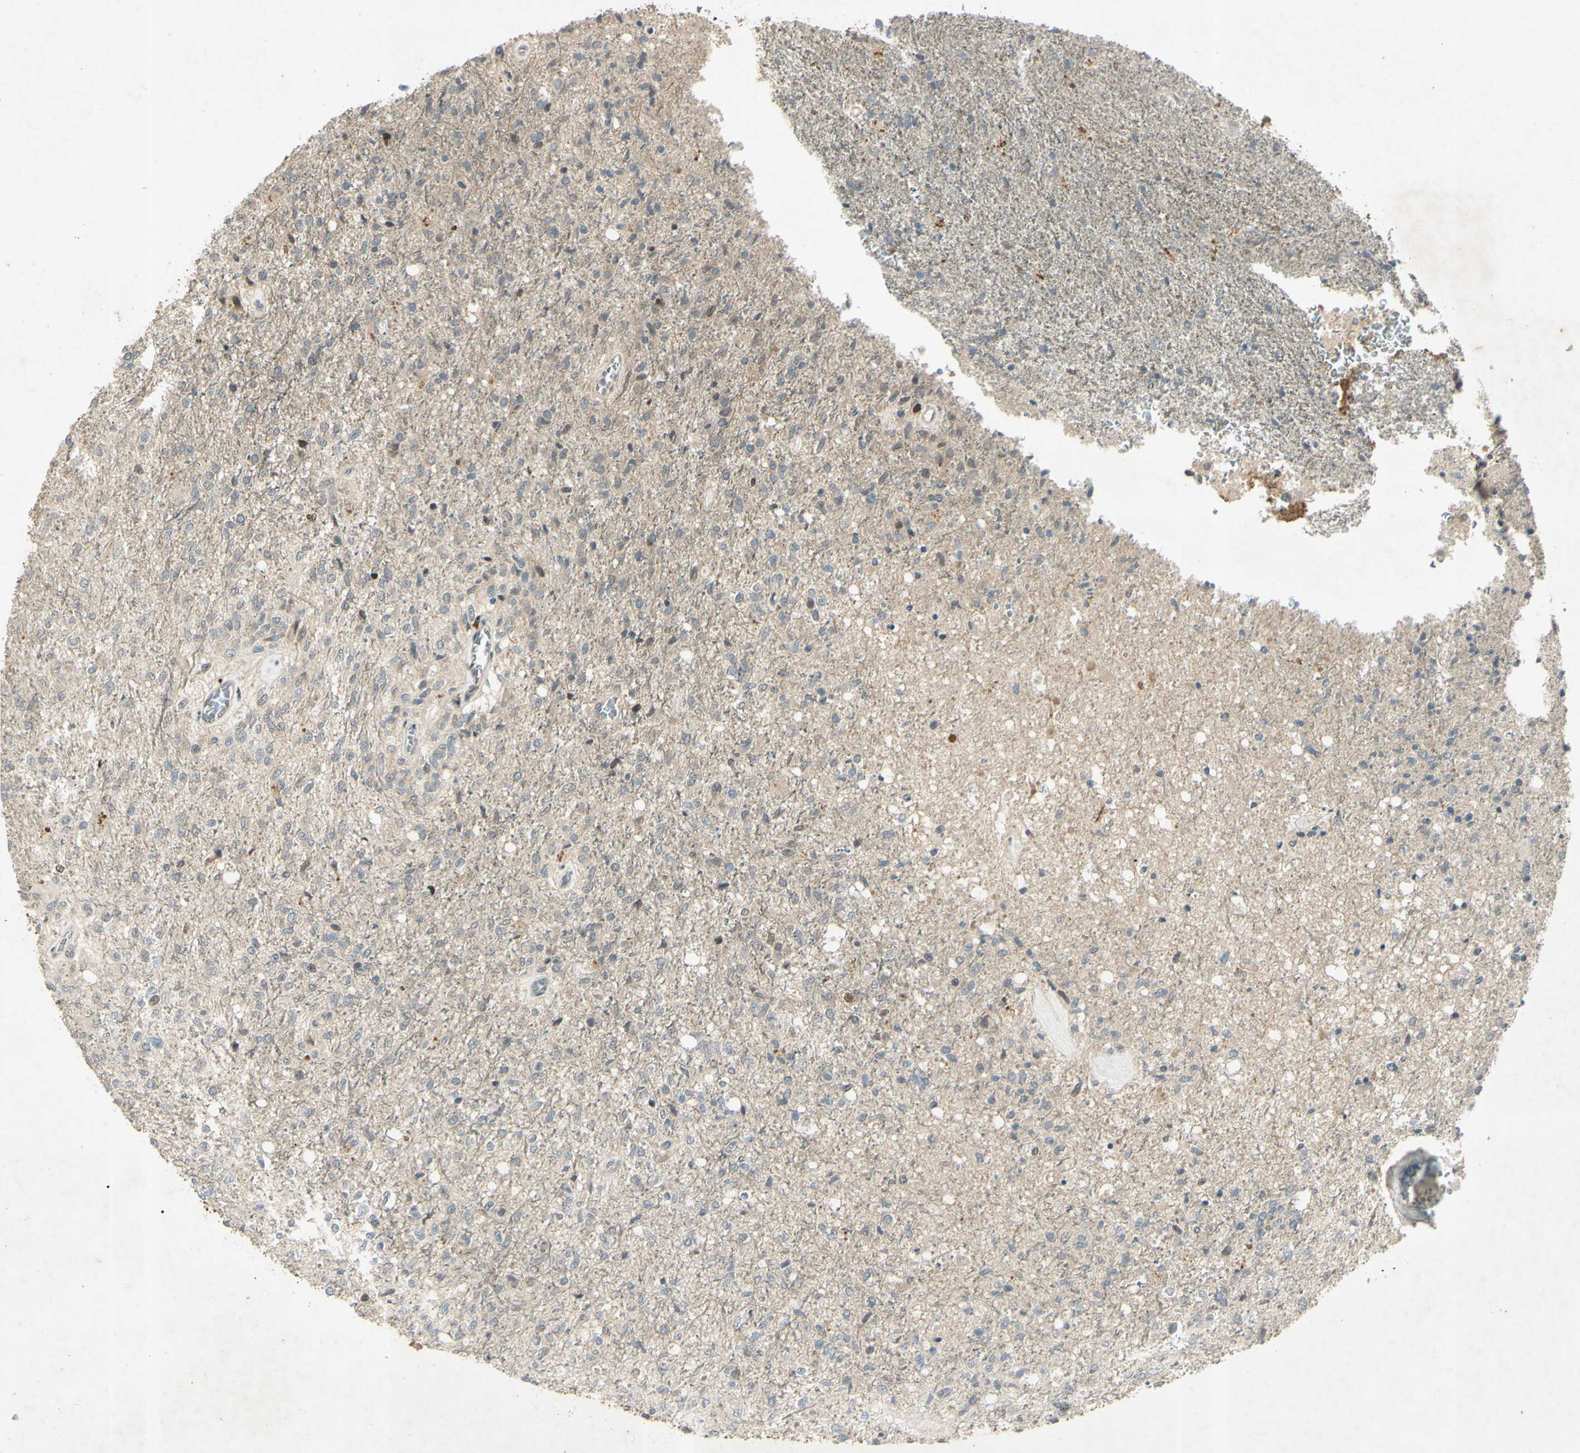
{"staining": {"intensity": "negative", "quantity": "none", "location": "none"}, "tissue": "glioma", "cell_type": "Tumor cells", "image_type": "cancer", "snomed": [{"axis": "morphology", "description": "Normal tissue, NOS"}, {"axis": "morphology", "description": "Glioma, malignant, High grade"}, {"axis": "topography", "description": "Cerebral cortex"}], "caption": "Photomicrograph shows no significant protein positivity in tumor cells of malignant glioma (high-grade). The staining was performed using DAB (3,3'-diaminobenzidine) to visualize the protein expression in brown, while the nuclei were stained in blue with hematoxylin (Magnification: 20x).", "gene": "RAD18", "patient": {"sex": "male", "age": 77}}